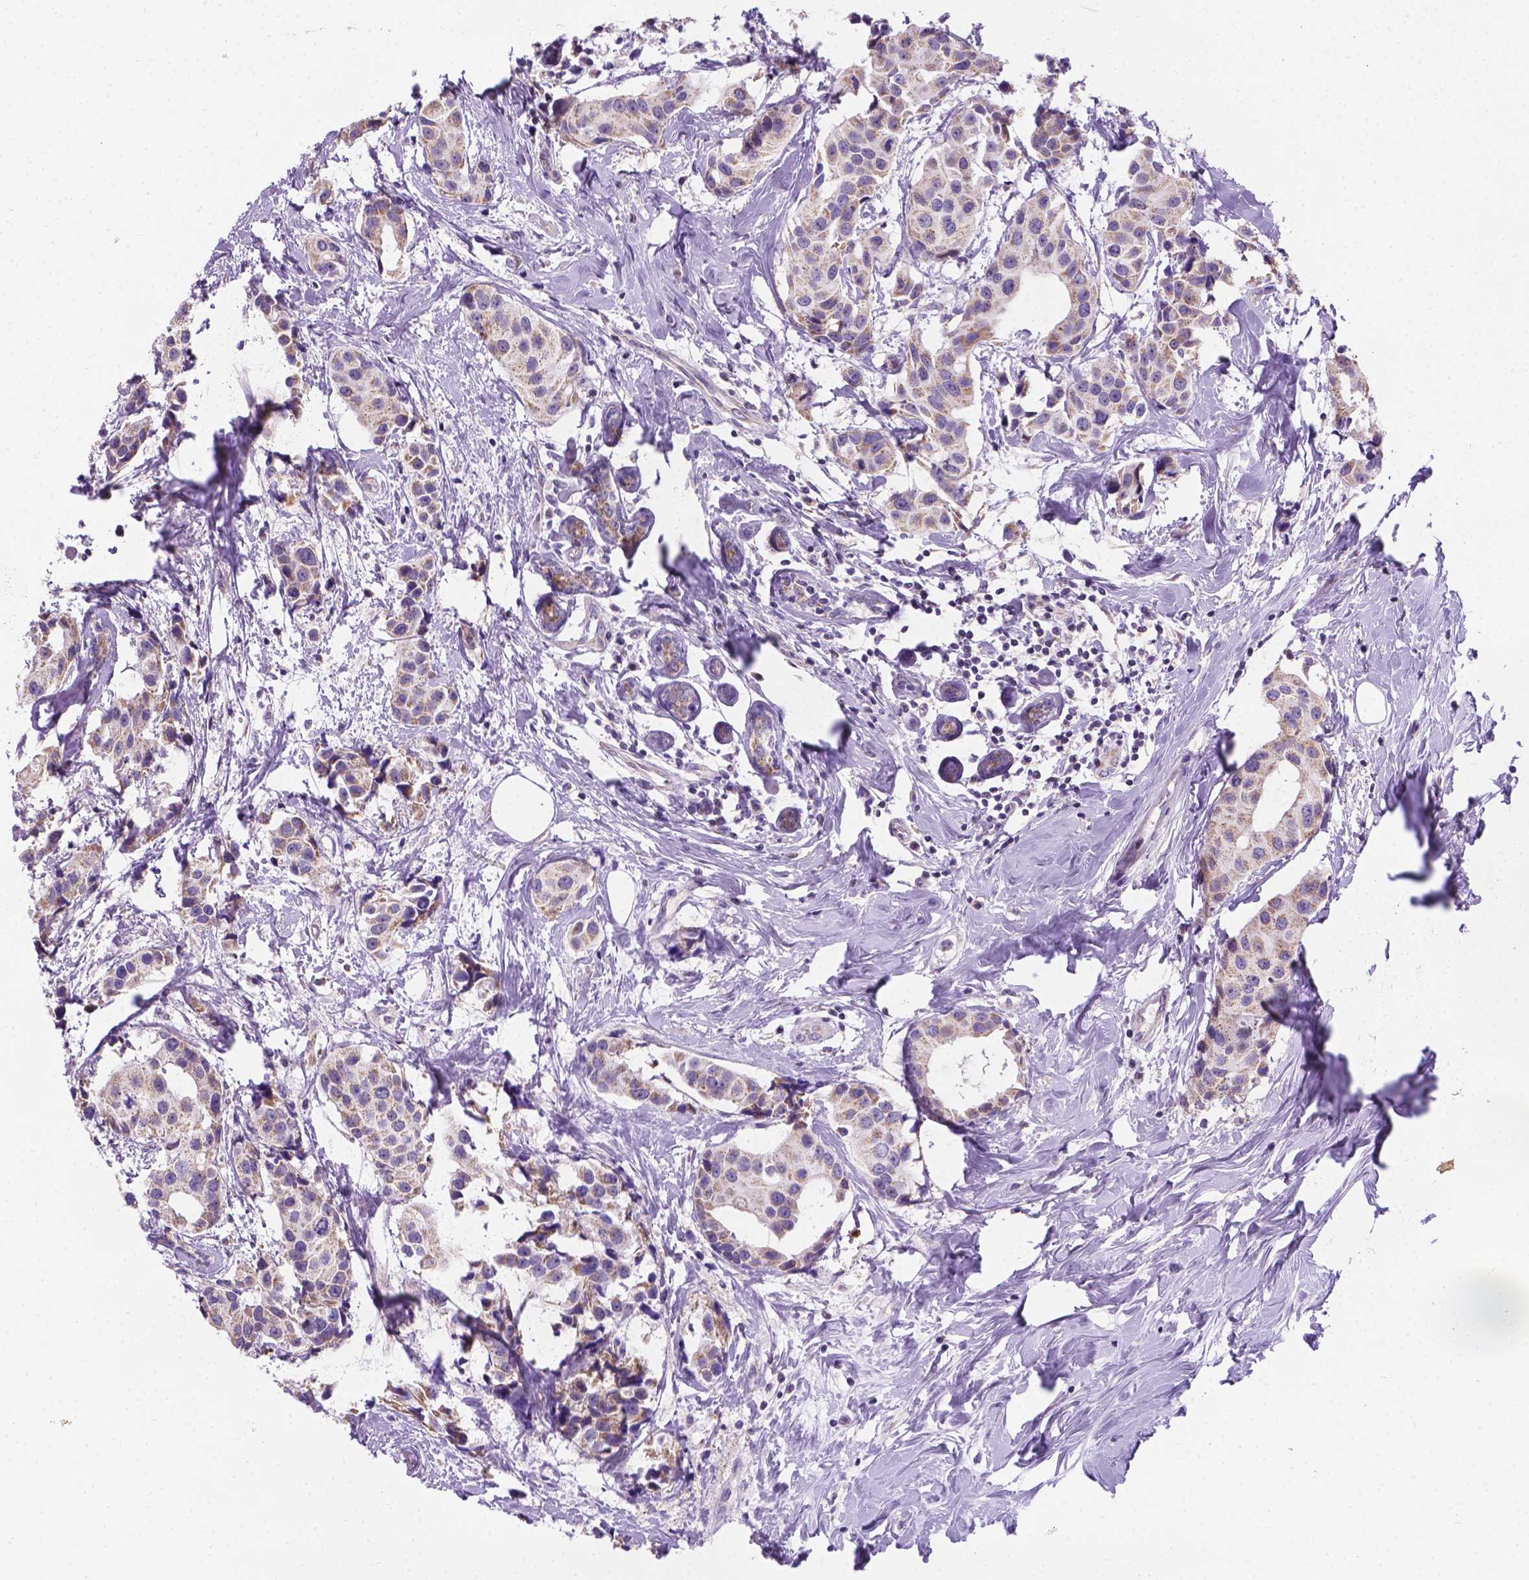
{"staining": {"intensity": "negative", "quantity": "none", "location": "none"}, "tissue": "breast cancer", "cell_type": "Tumor cells", "image_type": "cancer", "snomed": [{"axis": "morphology", "description": "Normal tissue, NOS"}, {"axis": "morphology", "description": "Duct carcinoma"}, {"axis": "topography", "description": "Breast"}], "caption": "This is a micrograph of immunohistochemistry staining of breast cancer, which shows no positivity in tumor cells.", "gene": "CSPG5", "patient": {"sex": "female", "age": 39}}